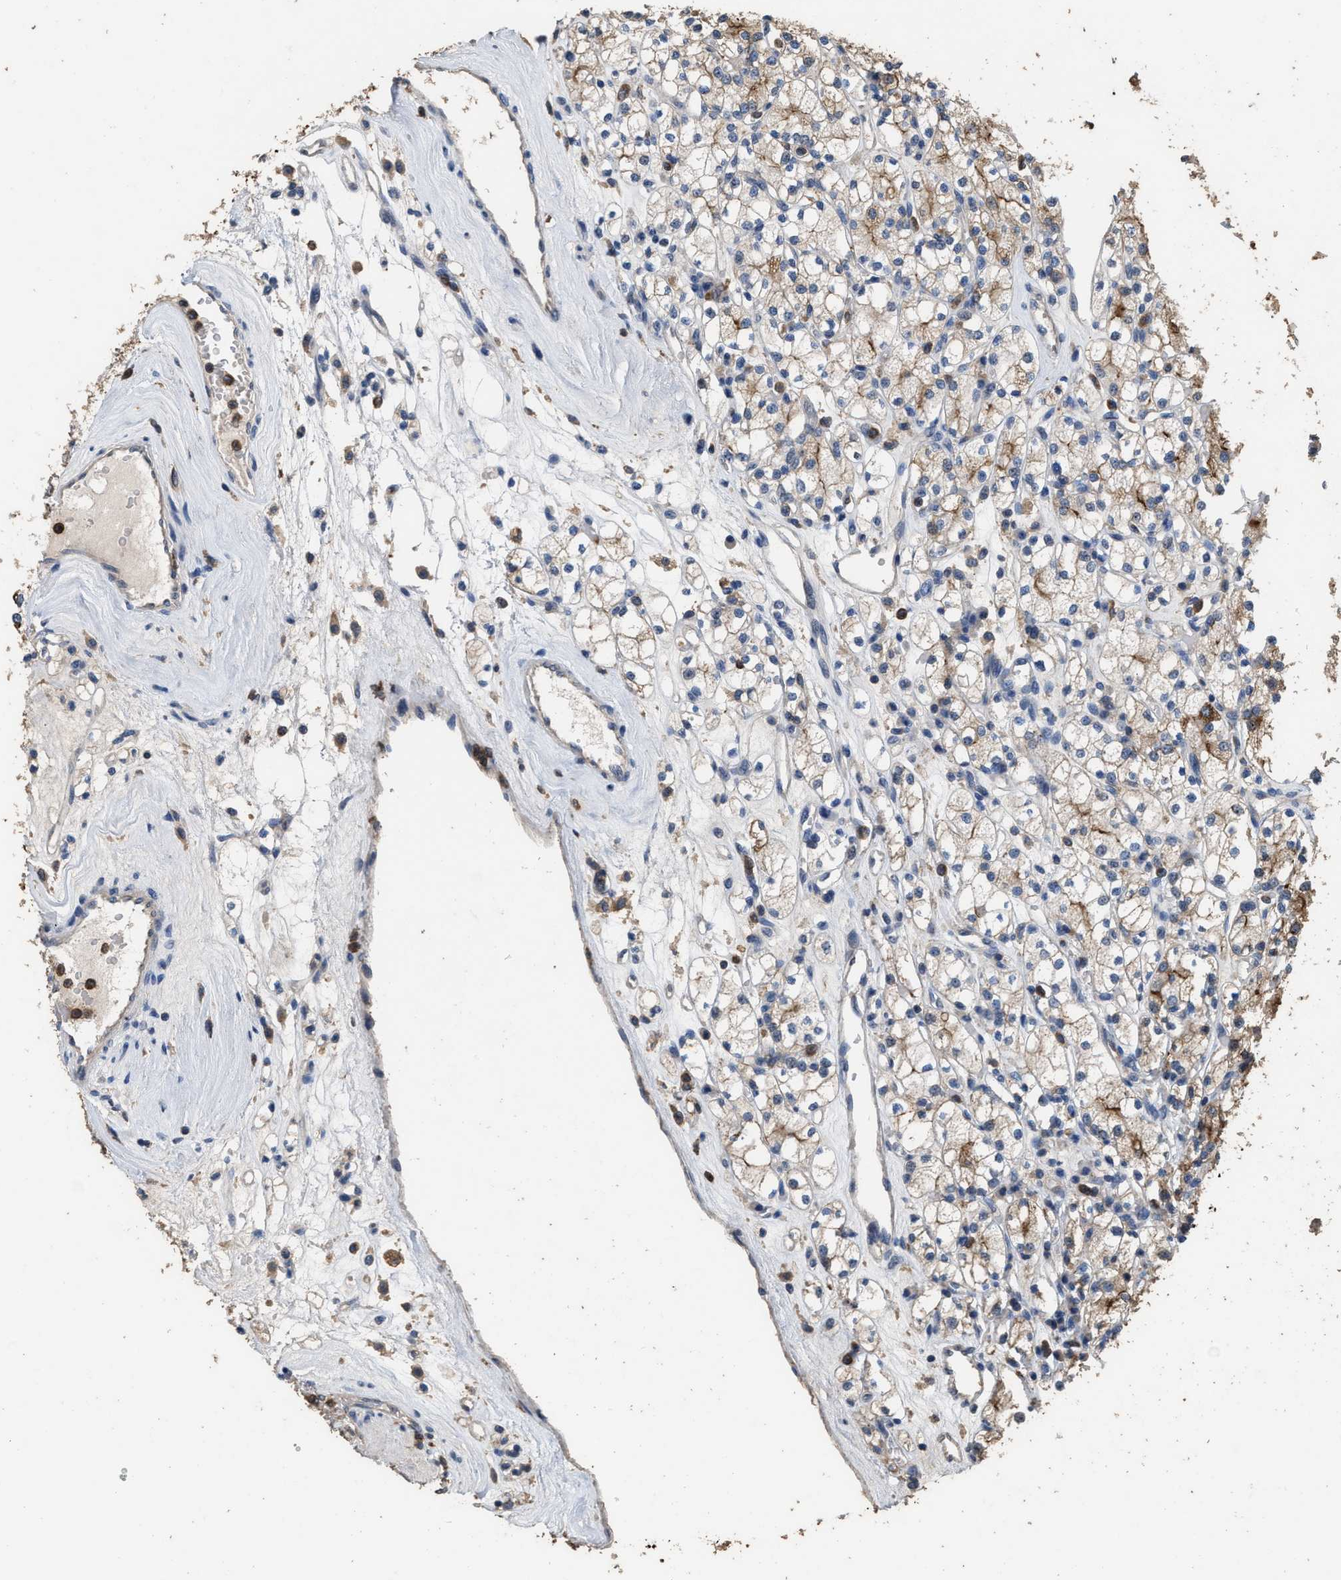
{"staining": {"intensity": "moderate", "quantity": ">75%", "location": "cytoplasmic/membranous"}, "tissue": "renal cancer", "cell_type": "Tumor cells", "image_type": "cancer", "snomed": [{"axis": "morphology", "description": "Adenocarcinoma, NOS"}, {"axis": "topography", "description": "Kidney"}], "caption": "A brown stain highlights moderate cytoplasmic/membranous positivity of a protein in renal cancer tumor cells. (Stains: DAB (3,3'-diaminobenzidine) in brown, nuclei in blue, Microscopy: brightfield microscopy at high magnification).", "gene": "TDRKH", "patient": {"sex": "male", "age": 77}}